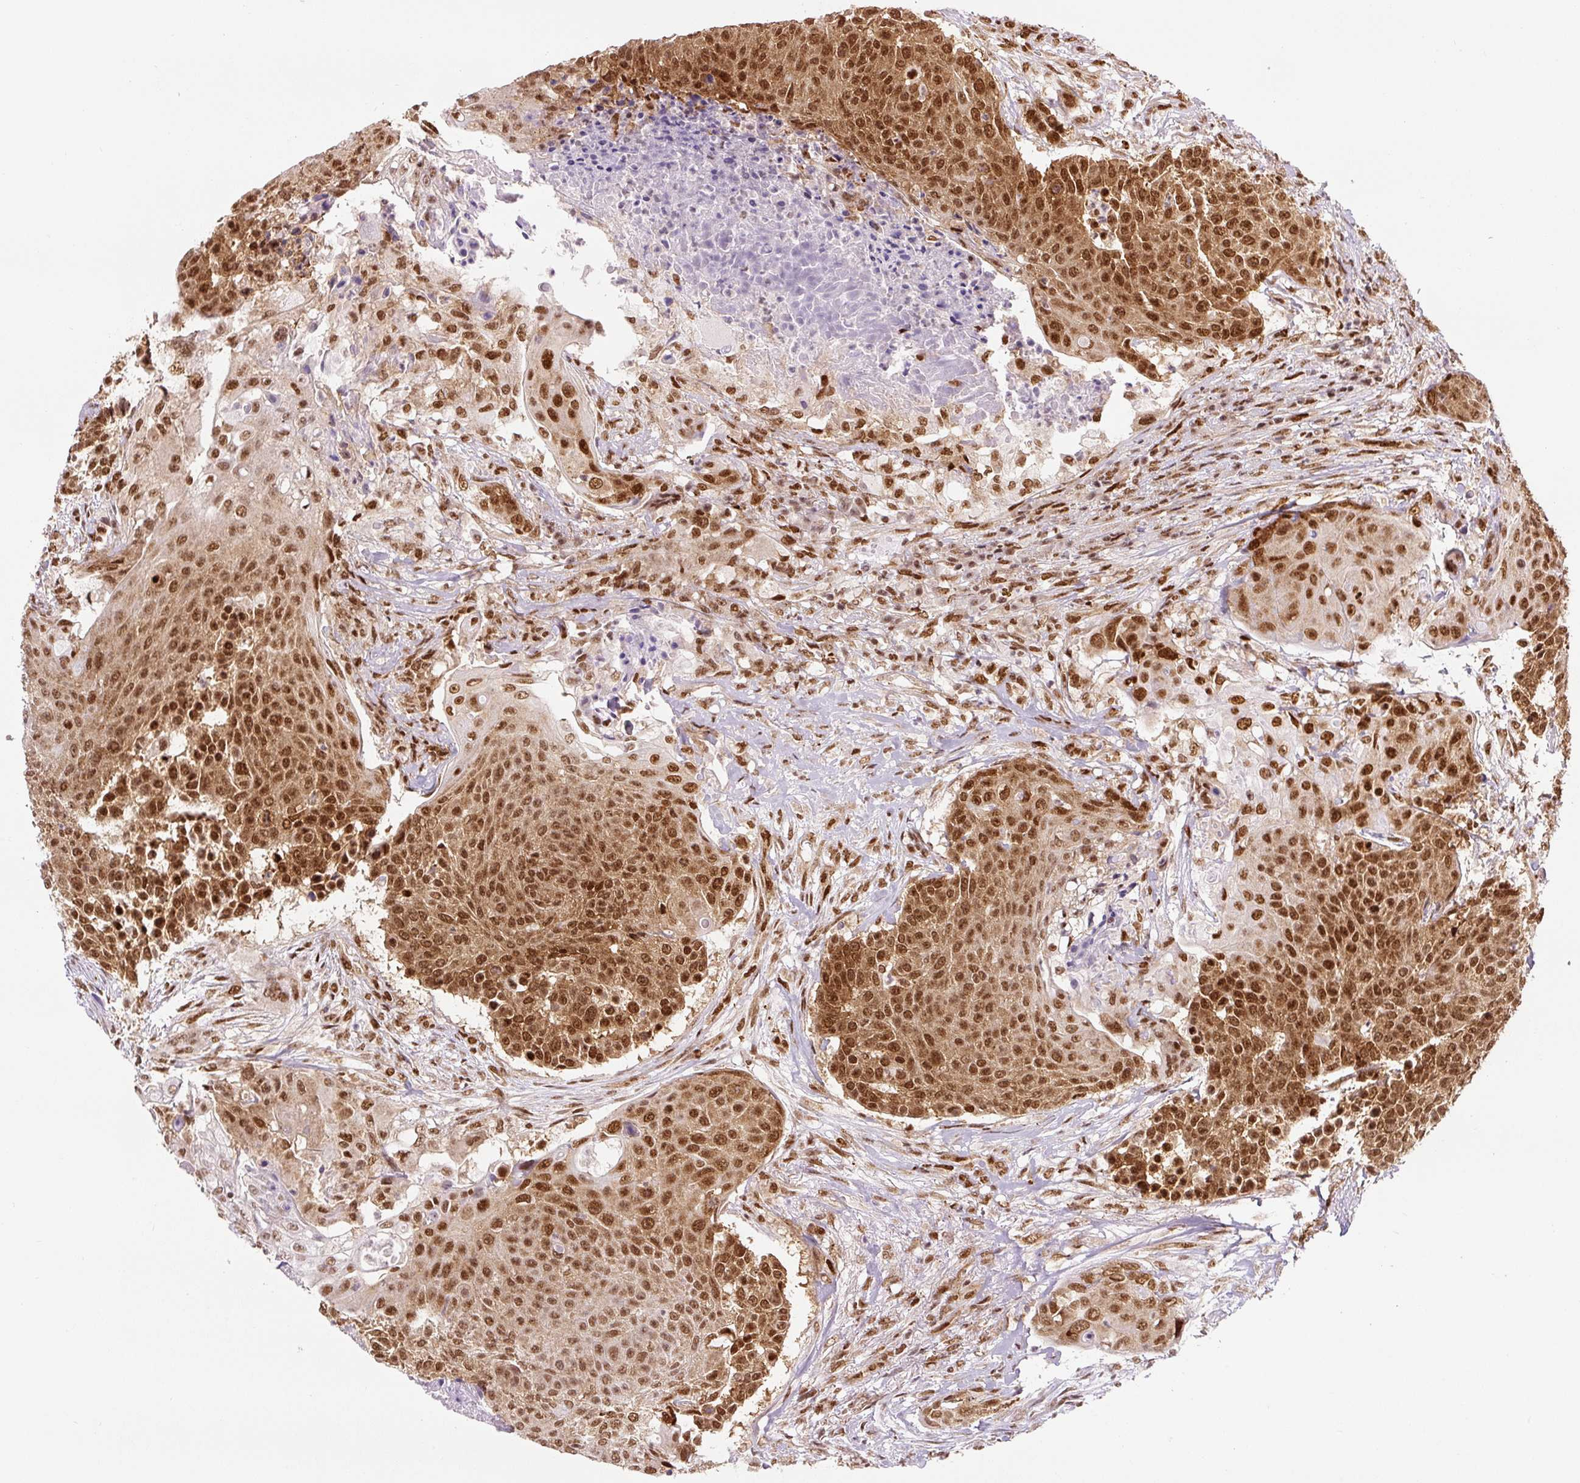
{"staining": {"intensity": "strong", "quantity": ">75%", "location": "cytoplasmic/membranous,nuclear"}, "tissue": "urothelial cancer", "cell_type": "Tumor cells", "image_type": "cancer", "snomed": [{"axis": "morphology", "description": "Urothelial carcinoma, High grade"}, {"axis": "topography", "description": "Urinary bladder"}], "caption": "High-grade urothelial carcinoma stained with IHC displays strong cytoplasmic/membranous and nuclear staining in approximately >75% of tumor cells.", "gene": "FUS", "patient": {"sex": "female", "age": 63}}